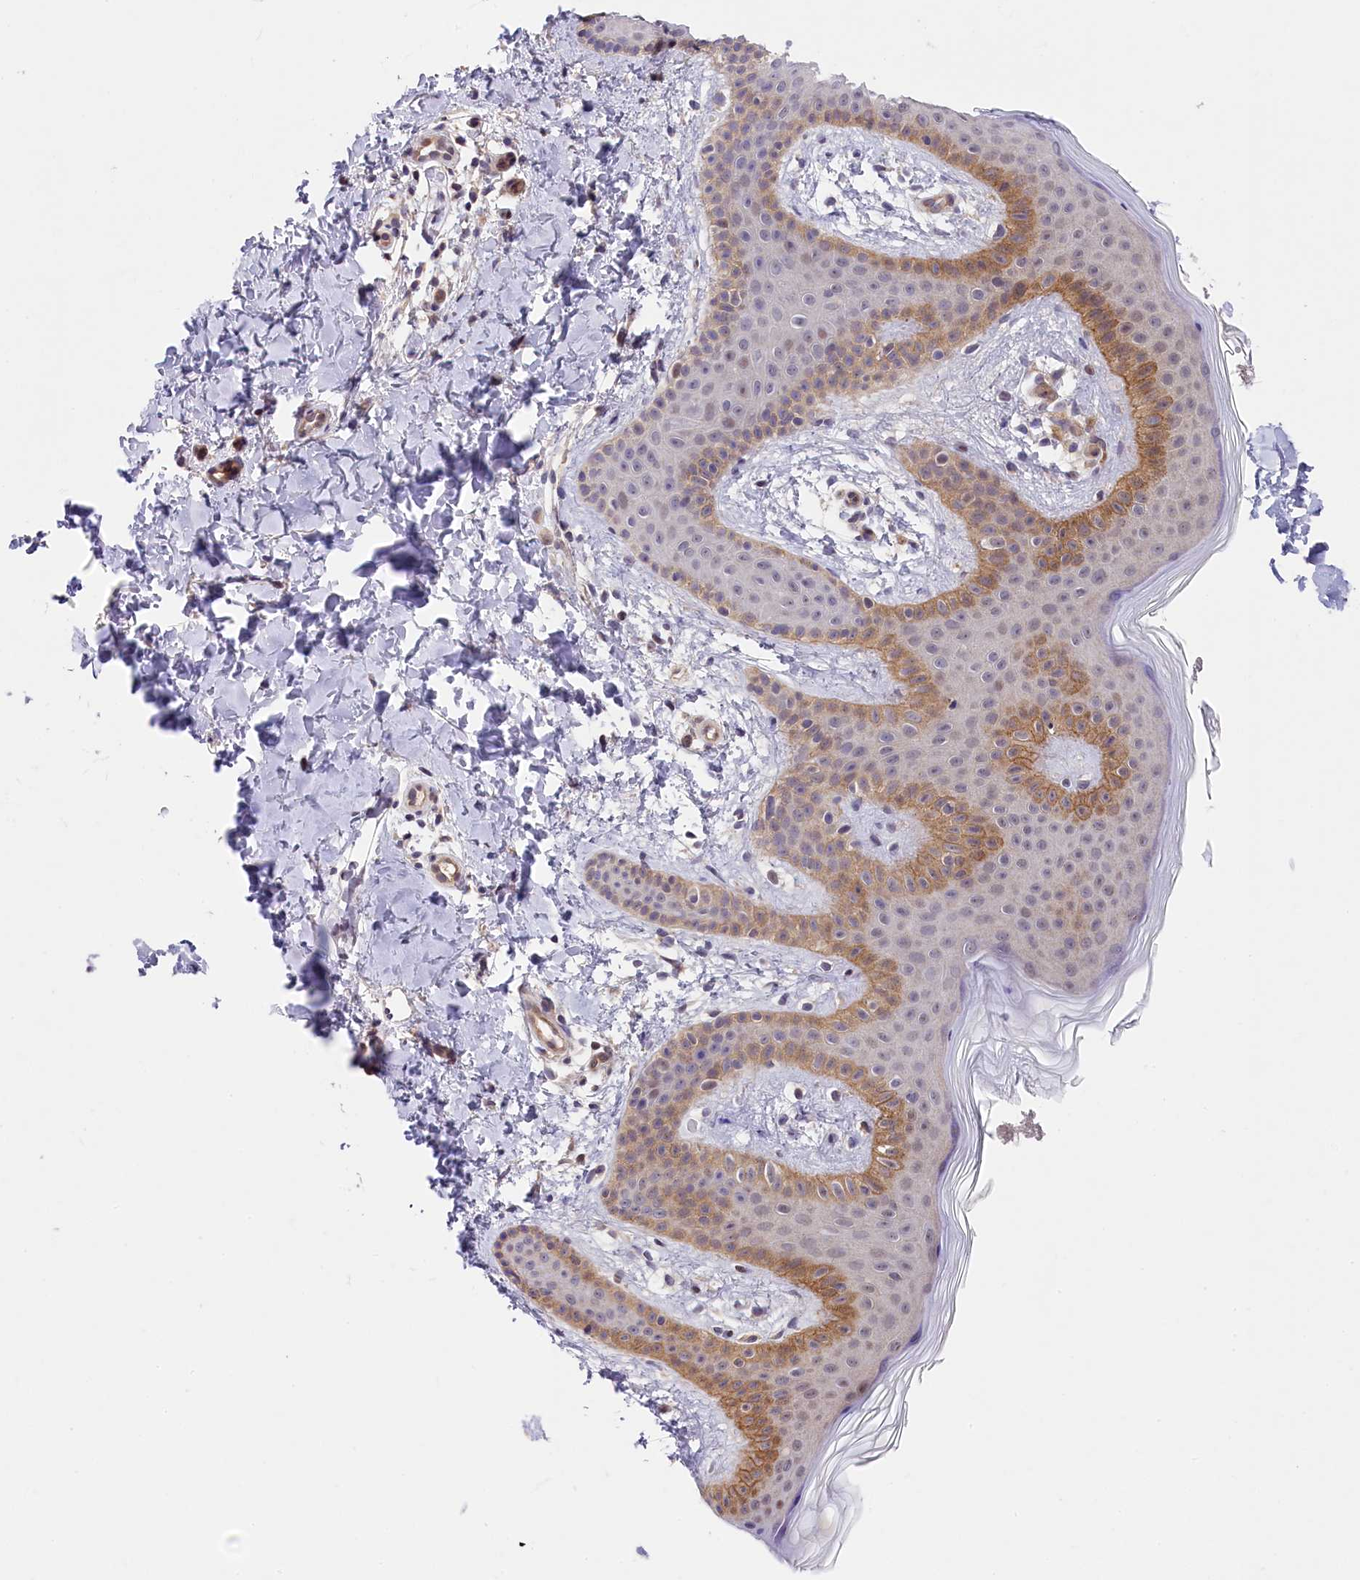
{"staining": {"intensity": "negative", "quantity": "none", "location": "none"}, "tissue": "skin", "cell_type": "Fibroblasts", "image_type": "normal", "snomed": [{"axis": "morphology", "description": "Normal tissue, NOS"}, {"axis": "topography", "description": "Skin"}], "caption": "A high-resolution histopathology image shows IHC staining of unremarkable skin, which shows no significant staining in fibroblasts.", "gene": "SNRK", "patient": {"sex": "male", "age": 36}}